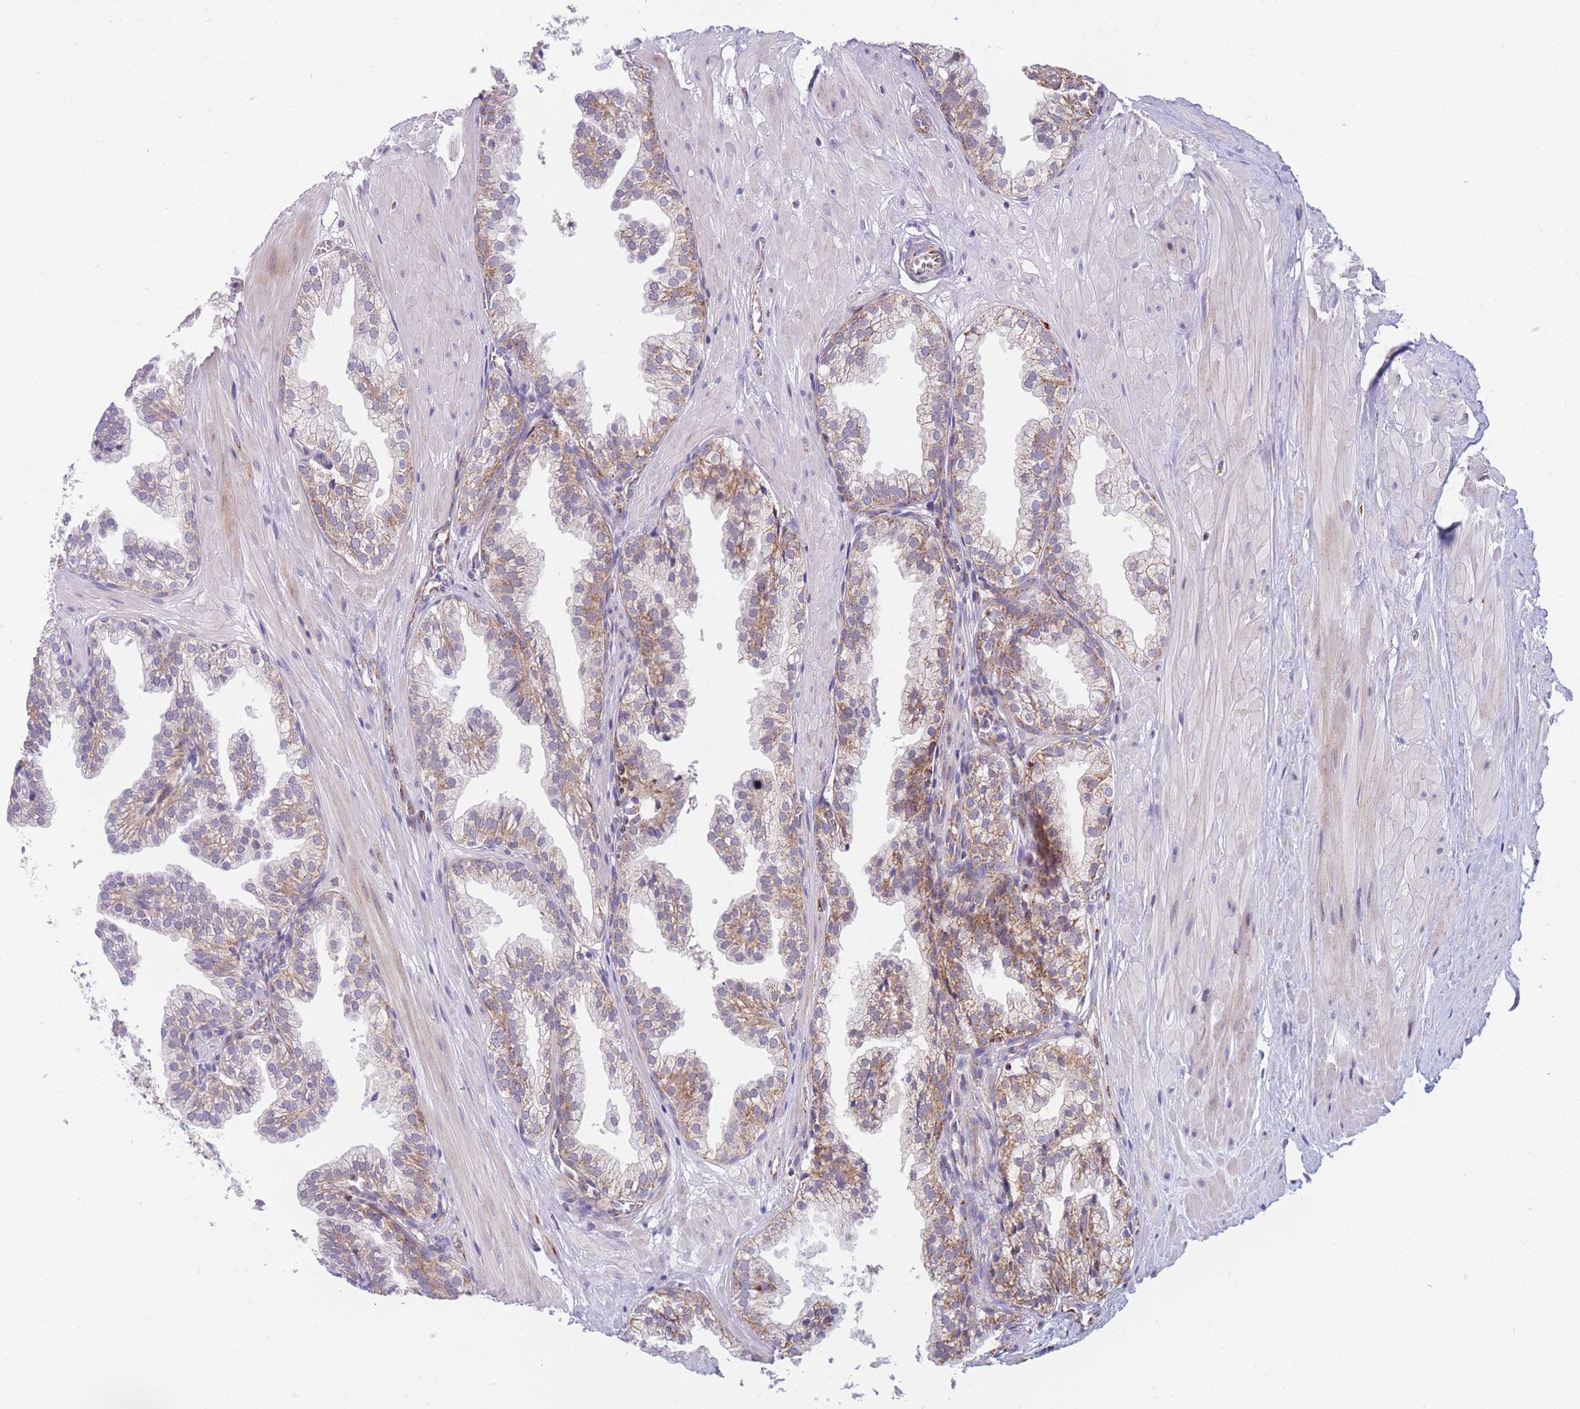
{"staining": {"intensity": "strong", "quantity": "25%-75%", "location": "cytoplasmic/membranous"}, "tissue": "prostate", "cell_type": "Glandular cells", "image_type": "normal", "snomed": [{"axis": "morphology", "description": "Normal tissue, NOS"}, {"axis": "topography", "description": "Prostate"}, {"axis": "topography", "description": "Peripheral nerve tissue"}], "caption": "A high-resolution histopathology image shows immunohistochemistry (IHC) staining of unremarkable prostate, which reveals strong cytoplasmic/membranous expression in approximately 25%-75% of glandular cells.", "gene": "DDX49", "patient": {"sex": "male", "age": 55}}